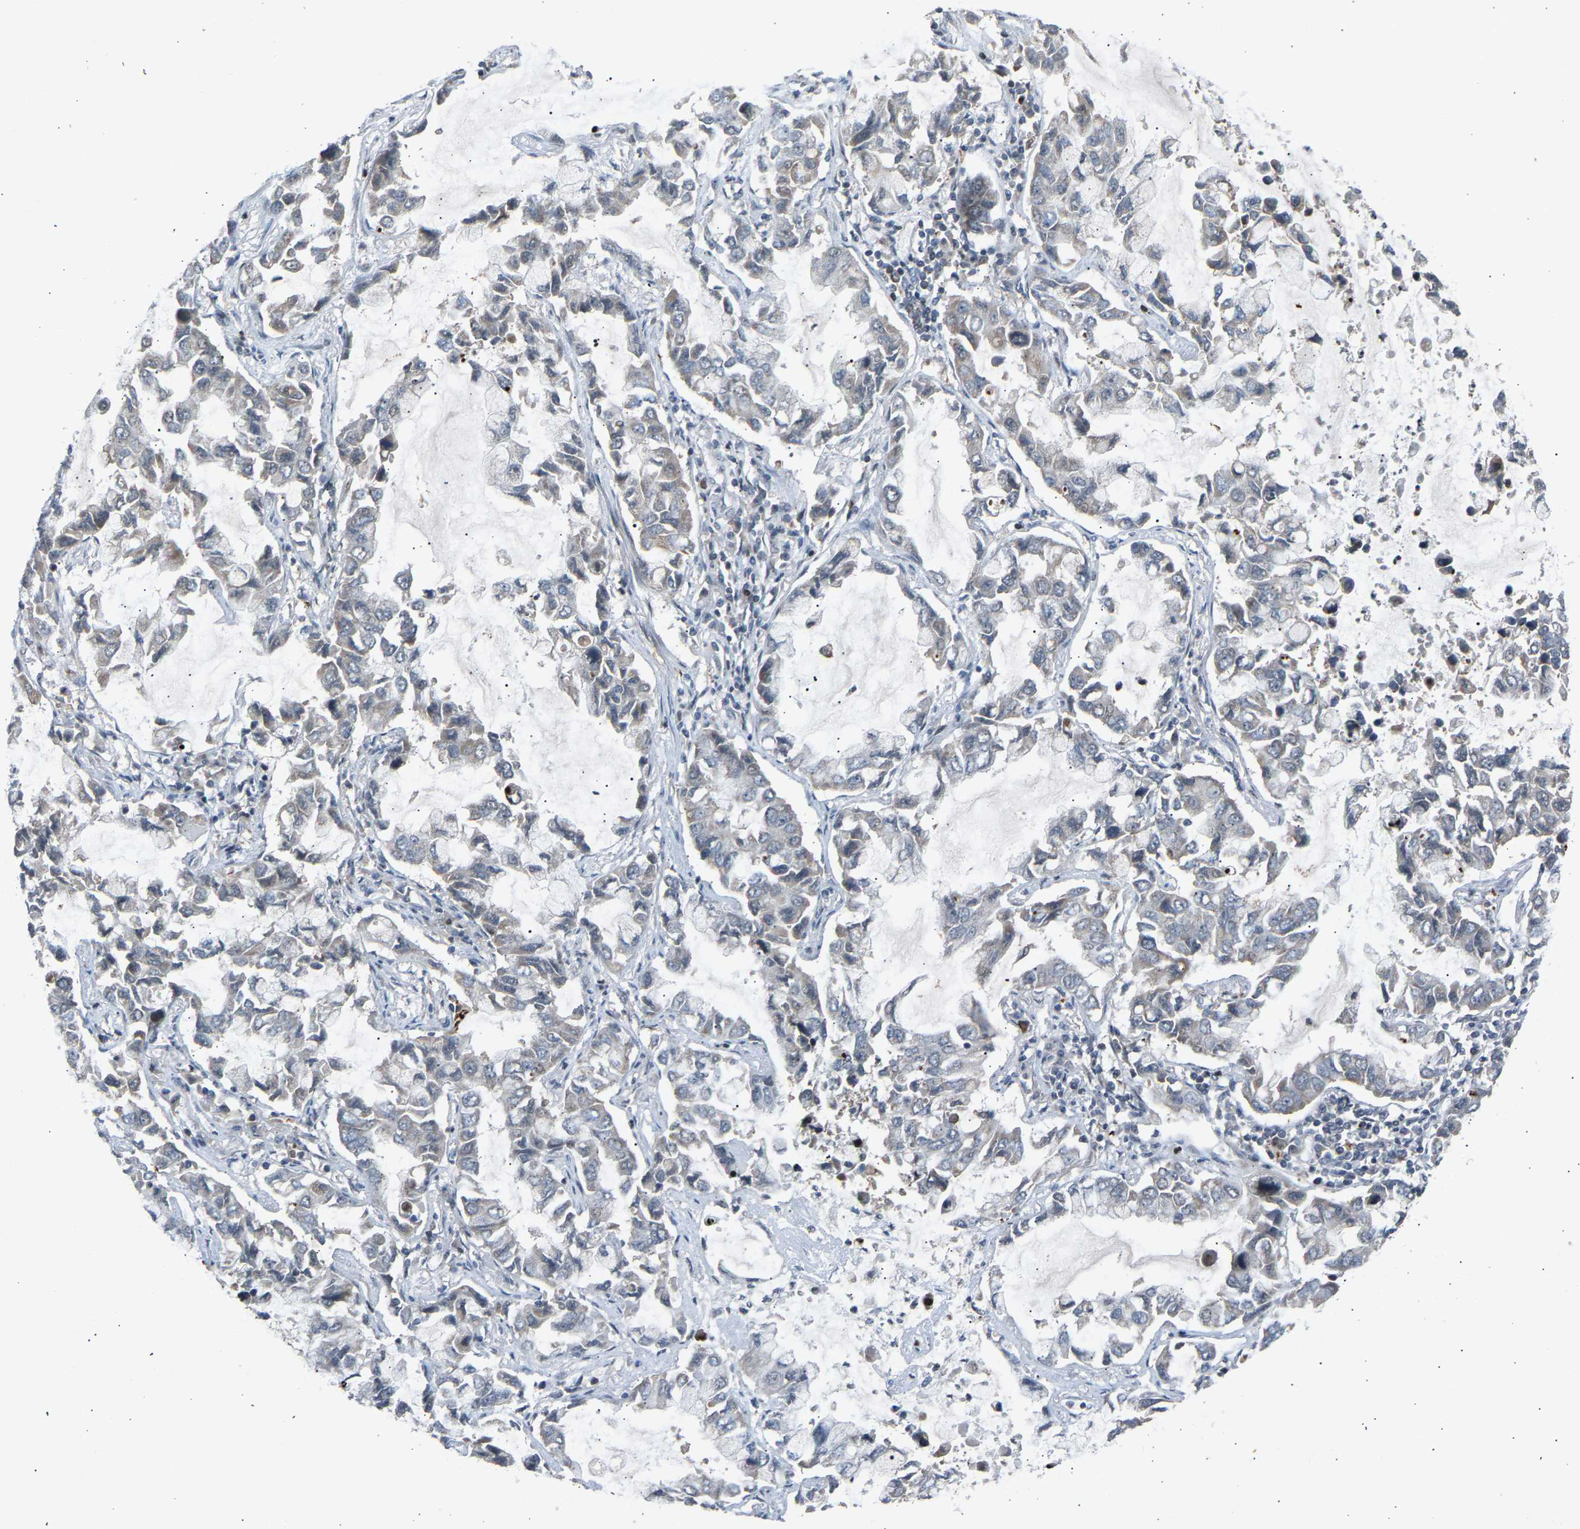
{"staining": {"intensity": "negative", "quantity": "none", "location": "none"}, "tissue": "lung cancer", "cell_type": "Tumor cells", "image_type": "cancer", "snomed": [{"axis": "morphology", "description": "Adenocarcinoma, NOS"}, {"axis": "topography", "description": "Lung"}], "caption": "High magnification brightfield microscopy of lung cancer stained with DAB (3,3'-diaminobenzidine) (brown) and counterstained with hematoxylin (blue): tumor cells show no significant expression. The staining was performed using DAB to visualize the protein expression in brown, while the nuclei were stained in blue with hematoxylin (Magnification: 20x).", "gene": "SLIRP", "patient": {"sex": "male", "age": 64}}